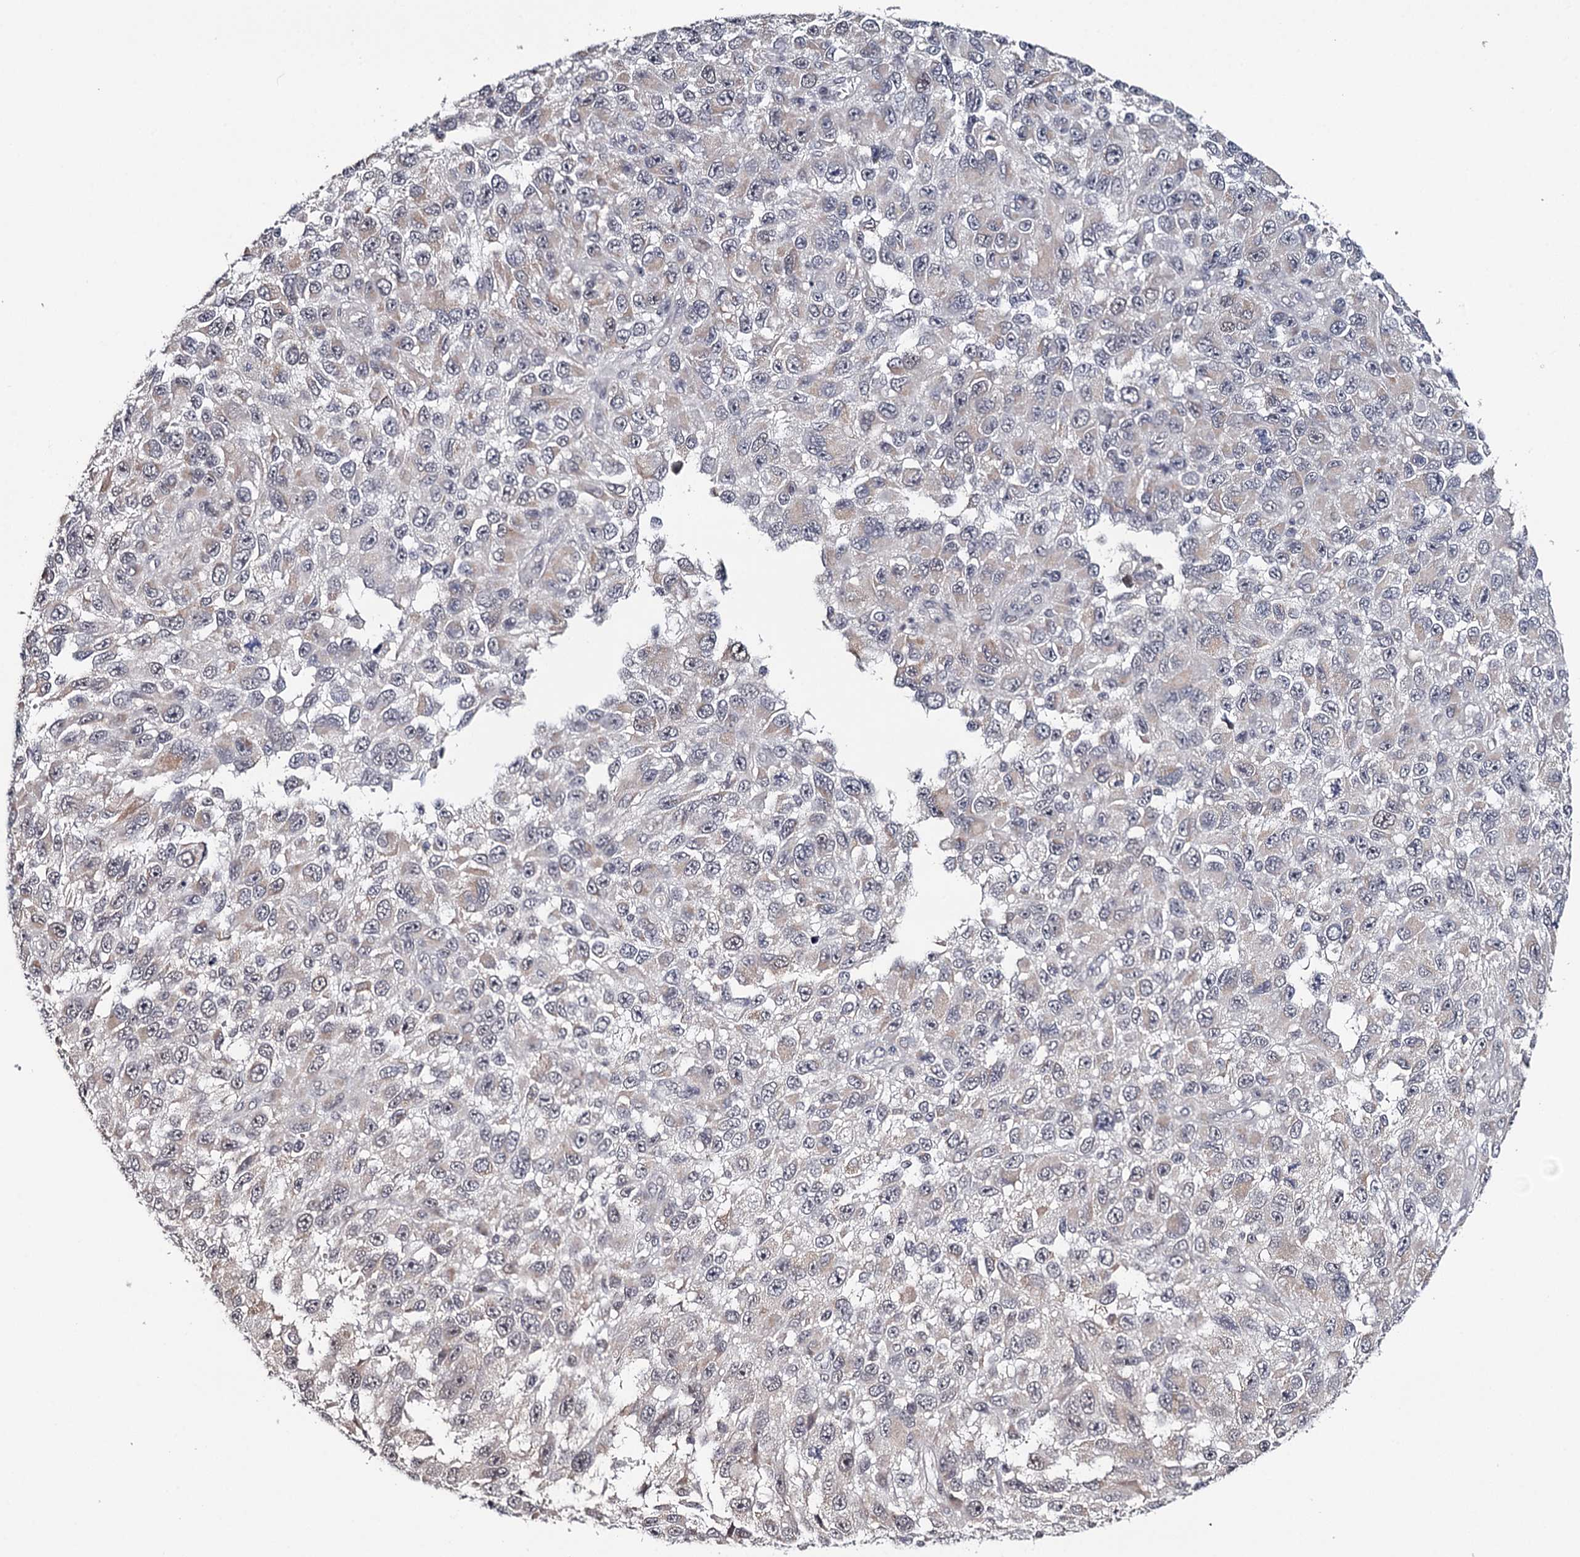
{"staining": {"intensity": "weak", "quantity": "<25%", "location": "cytoplasmic/membranous,nuclear"}, "tissue": "melanoma", "cell_type": "Tumor cells", "image_type": "cancer", "snomed": [{"axis": "morphology", "description": "Malignant melanoma, NOS"}, {"axis": "topography", "description": "Skin"}], "caption": "Tumor cells are negative for brown protein staining in melanoma.", "gene": "GTSF1", "patient": {"sex": "female", "age": 96}}